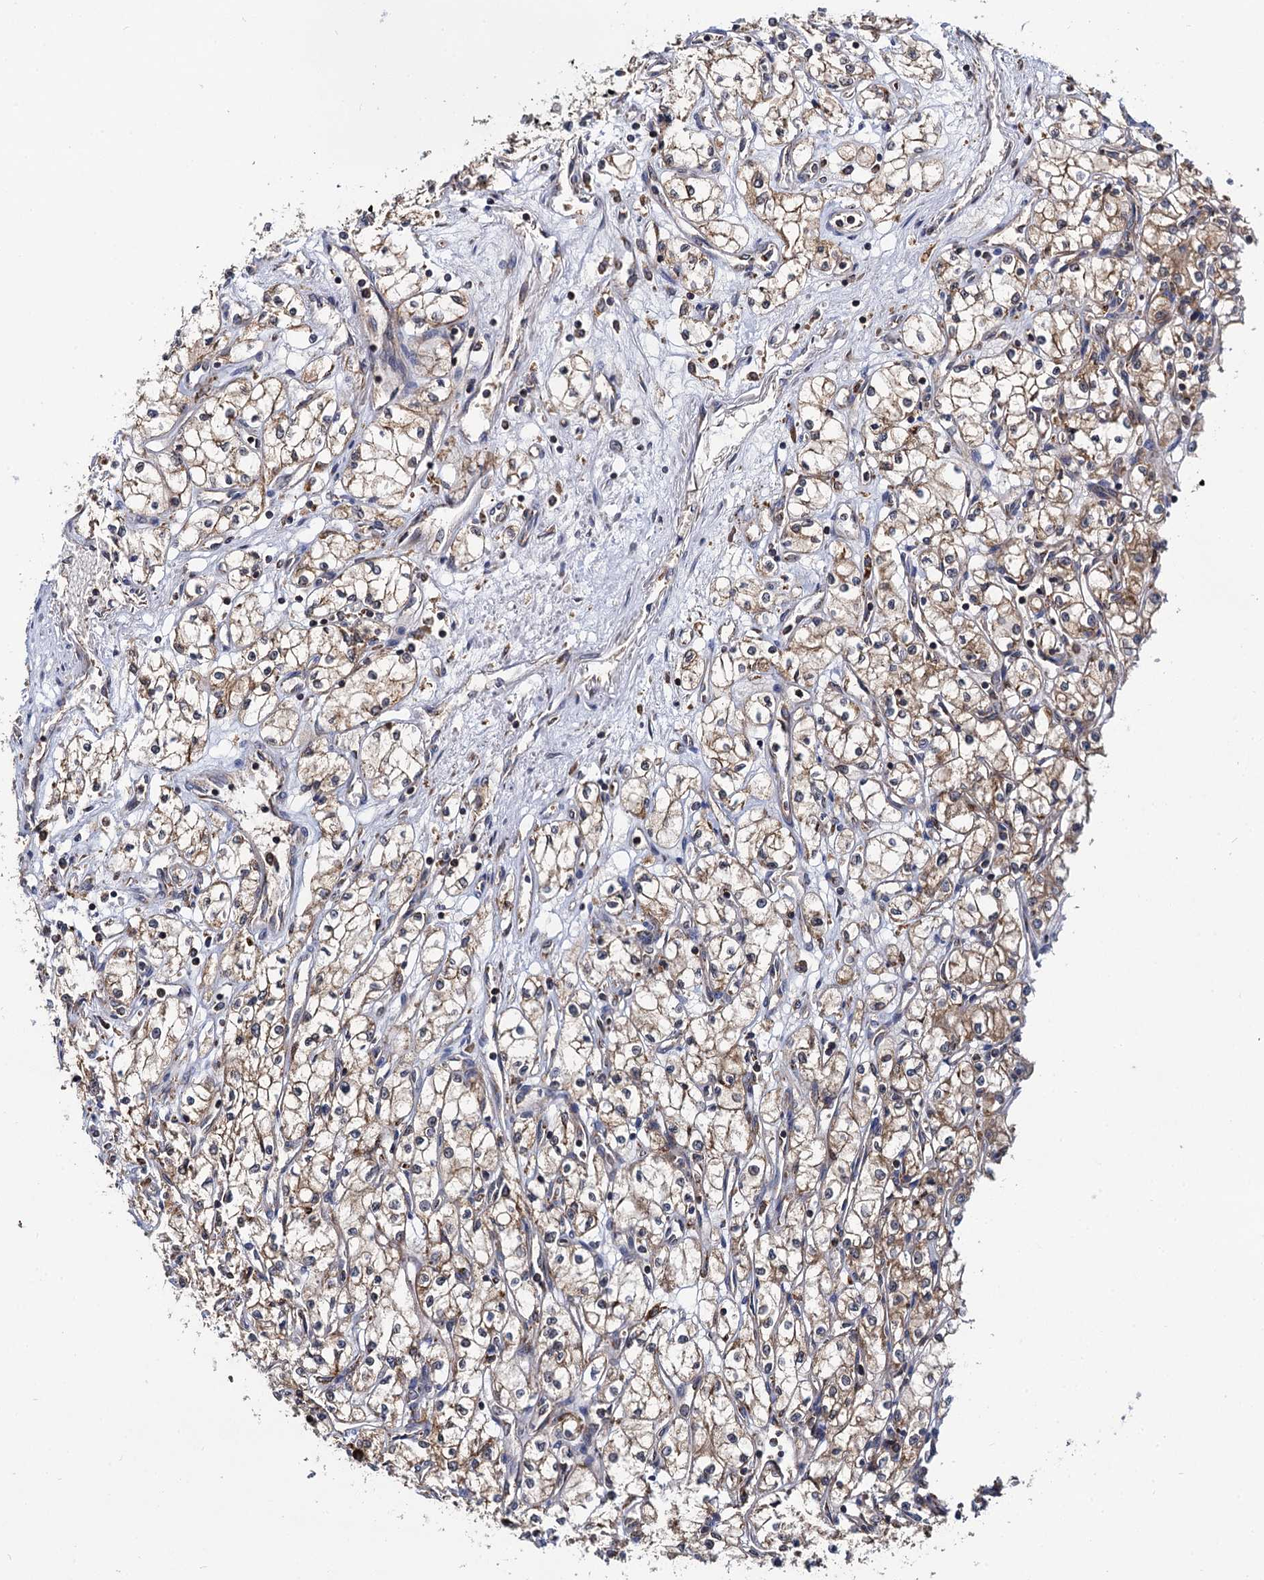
{"staining": {"intensity": "moderate", "quantity": ">75%", "location": "cytoplasmic/membranous"}, "tissue": "renal cancer", "cell_type": "Tumor cells", "image_type": "cancer", "snomed": [{"axis": "morphology", "description": "Adenocarcinoma, NOS"}, {"axis": "topography", "description": "Kidney"}], "caption": "Immunohistochemical staining of adenocarcinoma (renal) demonstrates medium levels of moderate cytoplasmic/membranous positivity in about >75% of tumor cells.", "gene": "UFM1", "patient": {"sex": "male", "age": 59}}